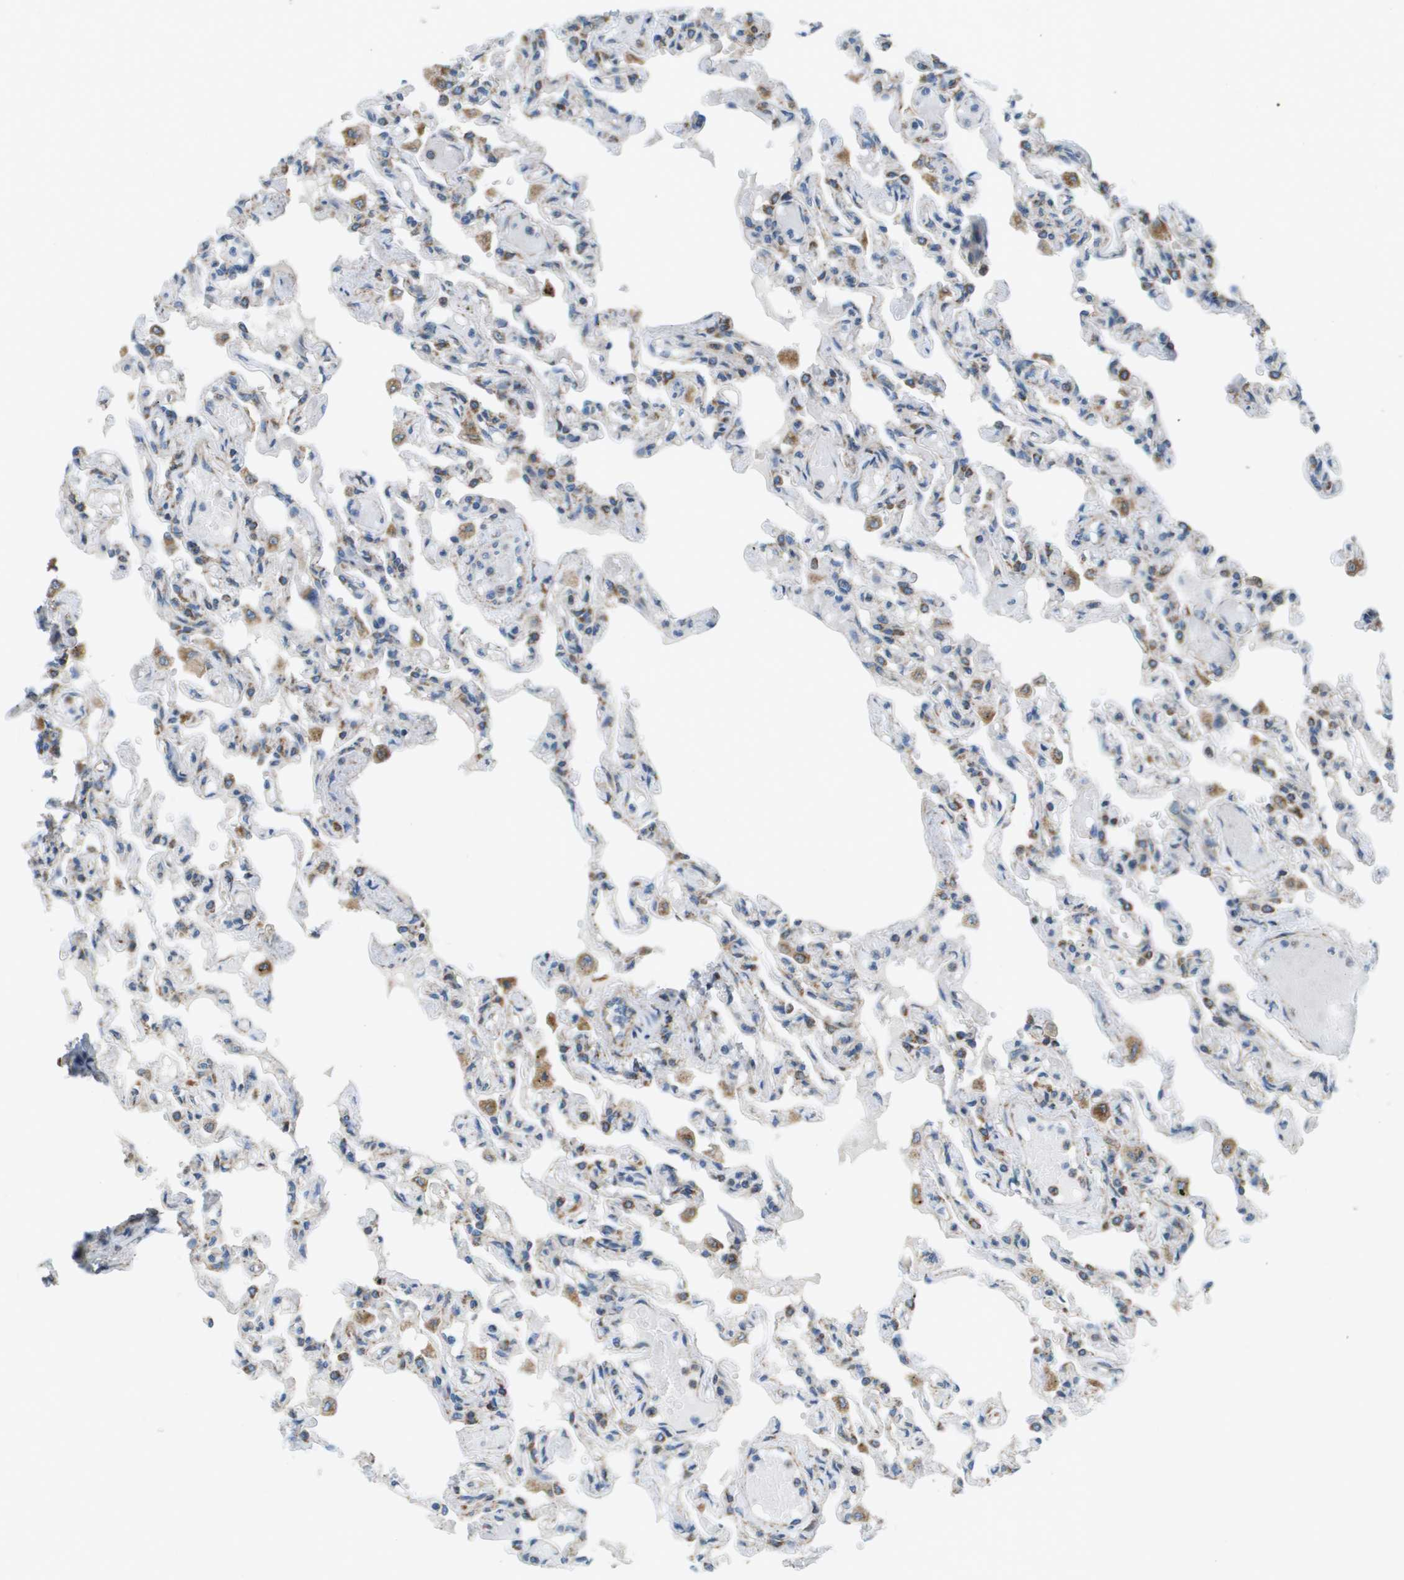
{"staining": {"intensity": "moderate", "quantity": "25%-75%", "location": "cytoplasmic/membranous"}, "tissue": "lung", "cell_type": "Alveolar cells", "image_type": "normal", "snomed": [{"axis": "morphology", "description": "Normal tissue, NOS"}, {"axis": "topography", "description": "Lung"}], "caption": "The histopathology image displays staining of unremarkable lung, revealing moderate cytoplasmic/membranous protein staining (brown color) within alveolar cells.", "gene": "TAOK3", "patient": {"sex": "male", "age": 21}}